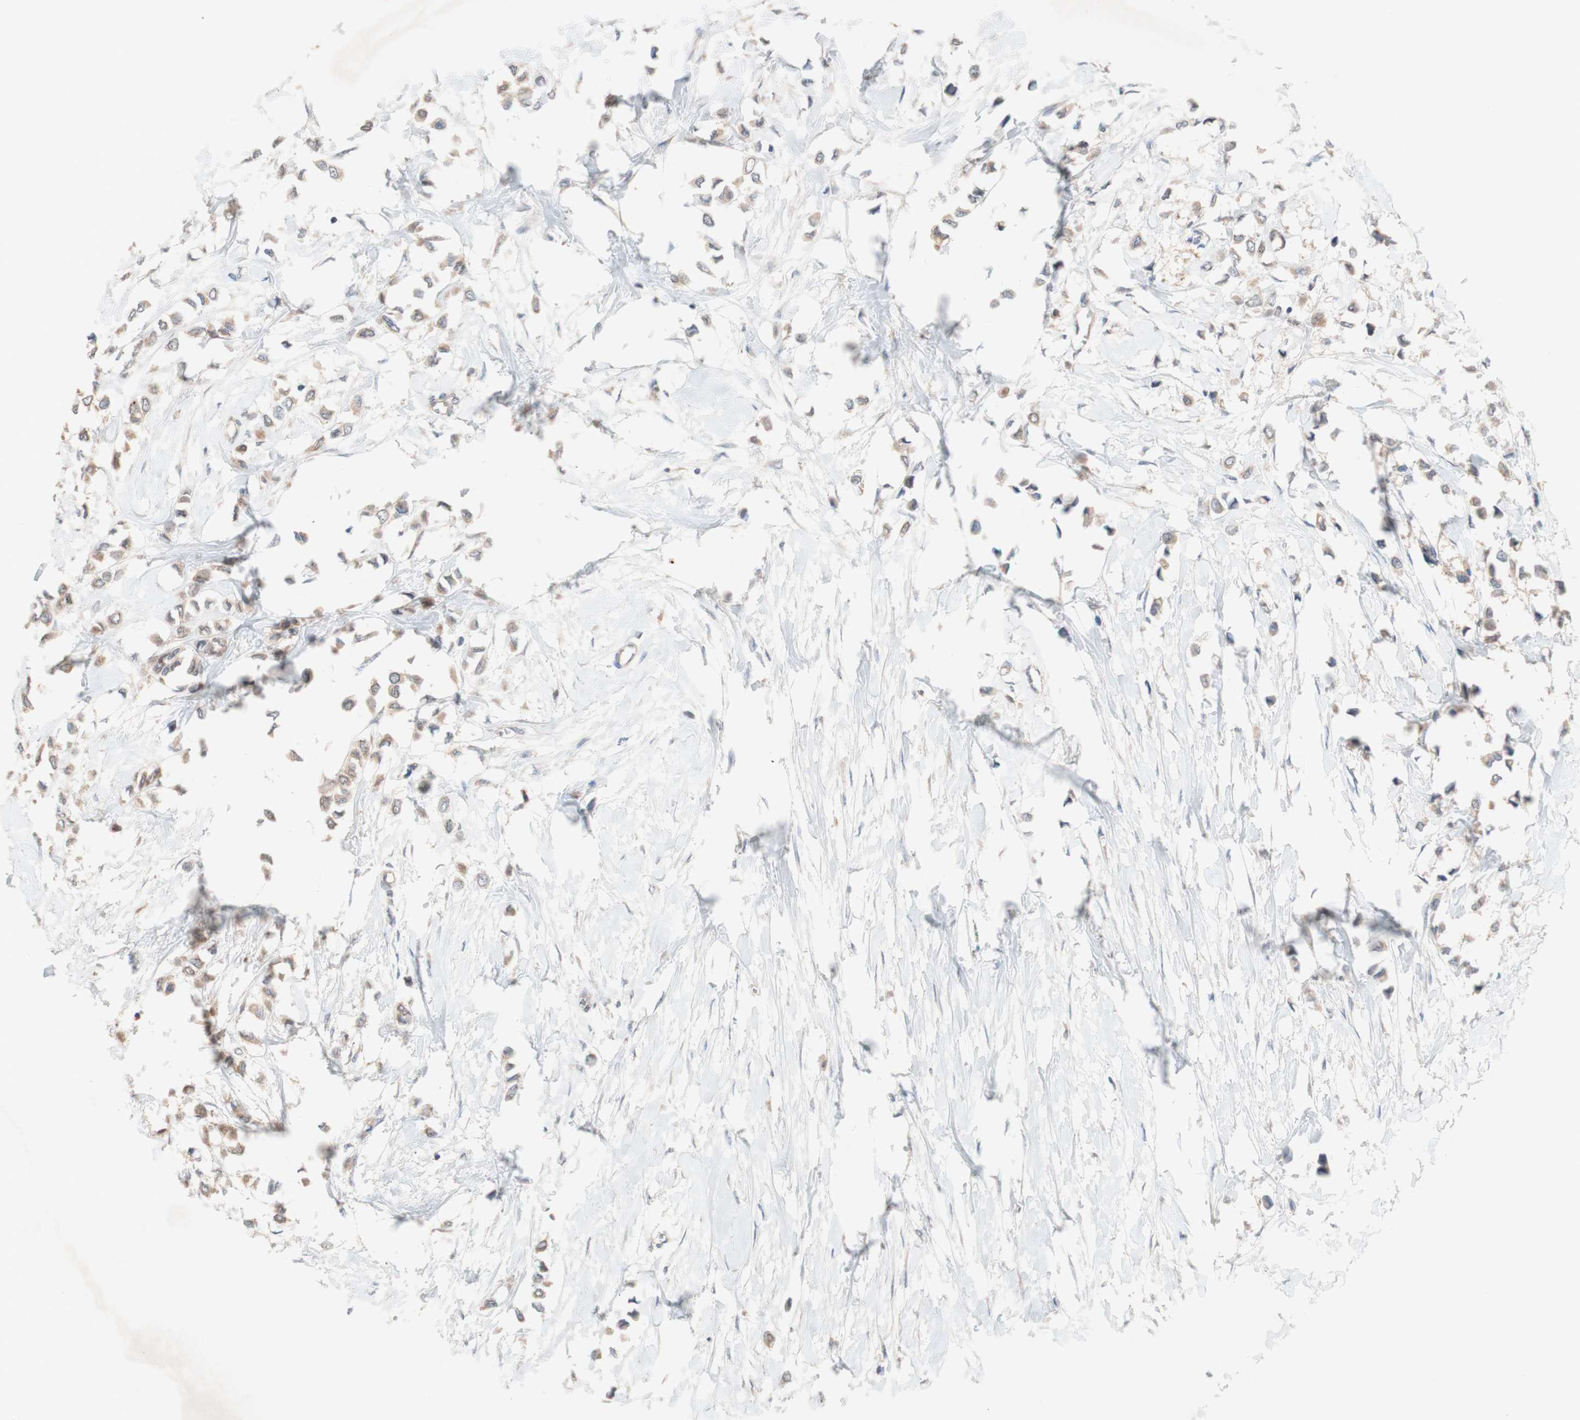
{"staining": {"intensity": "weak", "quantity": ">75%", "location": "cytoplasmic/membranous"}, "tissue": "breast cancer", "cell_type": "Tumor cells", "image_type": "cancer", "snomed": [{"axis": "morphology", "description": "Lobular carcinoma"}, {"axis": "topography", "description": "Breast"}], "caption": "A brown stain highlights weak cytoplasmic/membranous positivity of a protein in breast lobular carcinoma tumor cells.", "gene": "PEX2", "patient": {"sex": "female", "age": 51}}